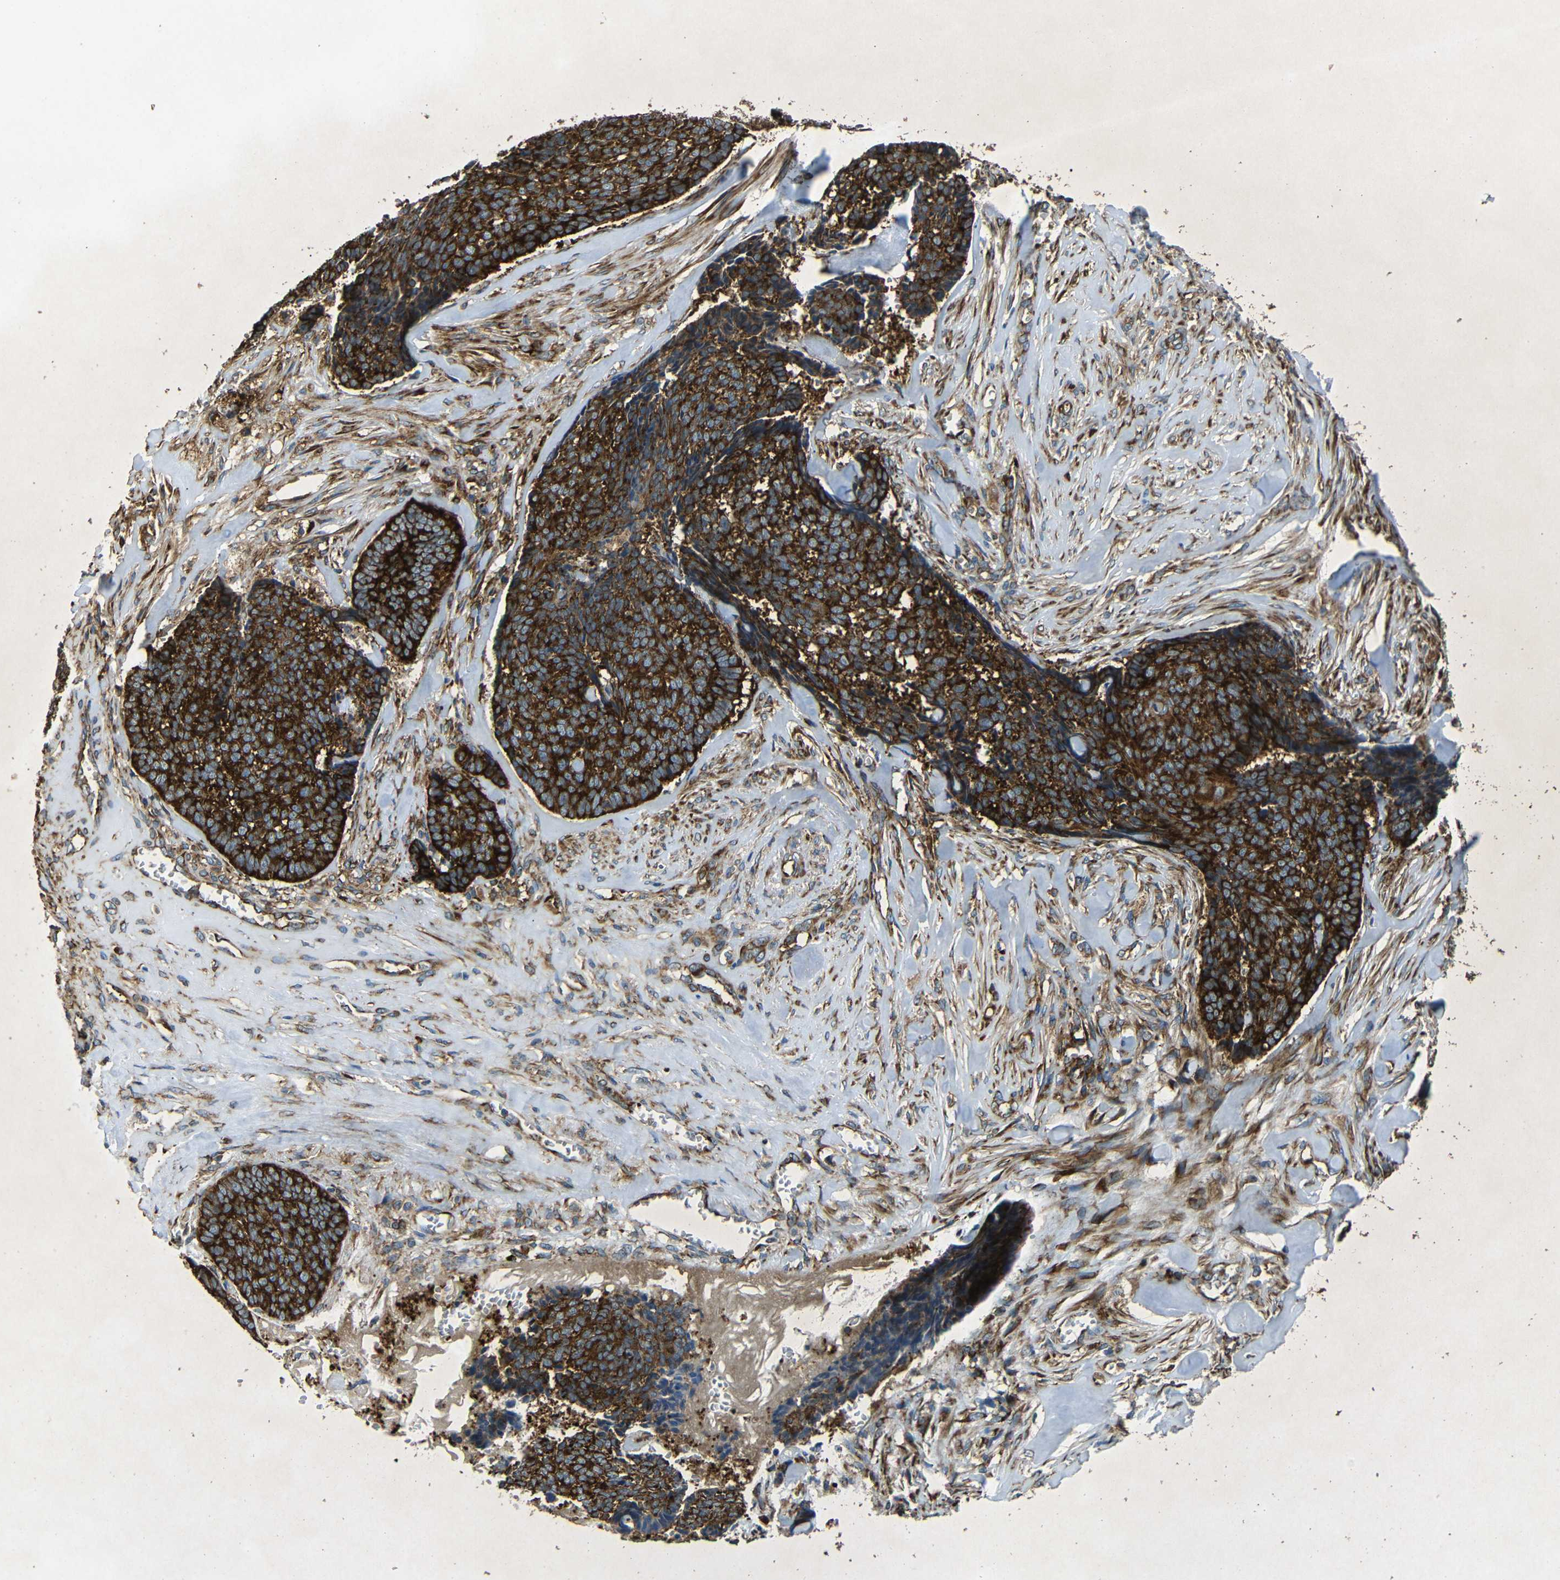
{"staining": {"intensity": "strong", "quantity": ">75%", "location": "cytoplasmic/membranous"}, "tissue": "skin cancer", "cell_type": "Tumor cells", "image_type": "cancer", "snomed": [{"axis": "morphology", "description": "Basal cell carcinoma"}, {"axis": "topography", "description": "Skin"}], "caption": "Immunohistochemistry photomicrograph of neoplastic tissue: human skin cancer (basal cell carcinoma) stained using immunohistochemistry exhibits high levels of strong protein expression localized specifically in the cytoplasmic/membranous of tumor cells, appearing as a cytoplasmic/membranous brown color.", "gene": "BTF3", "patient": {"sex": "male", "age": 84}}